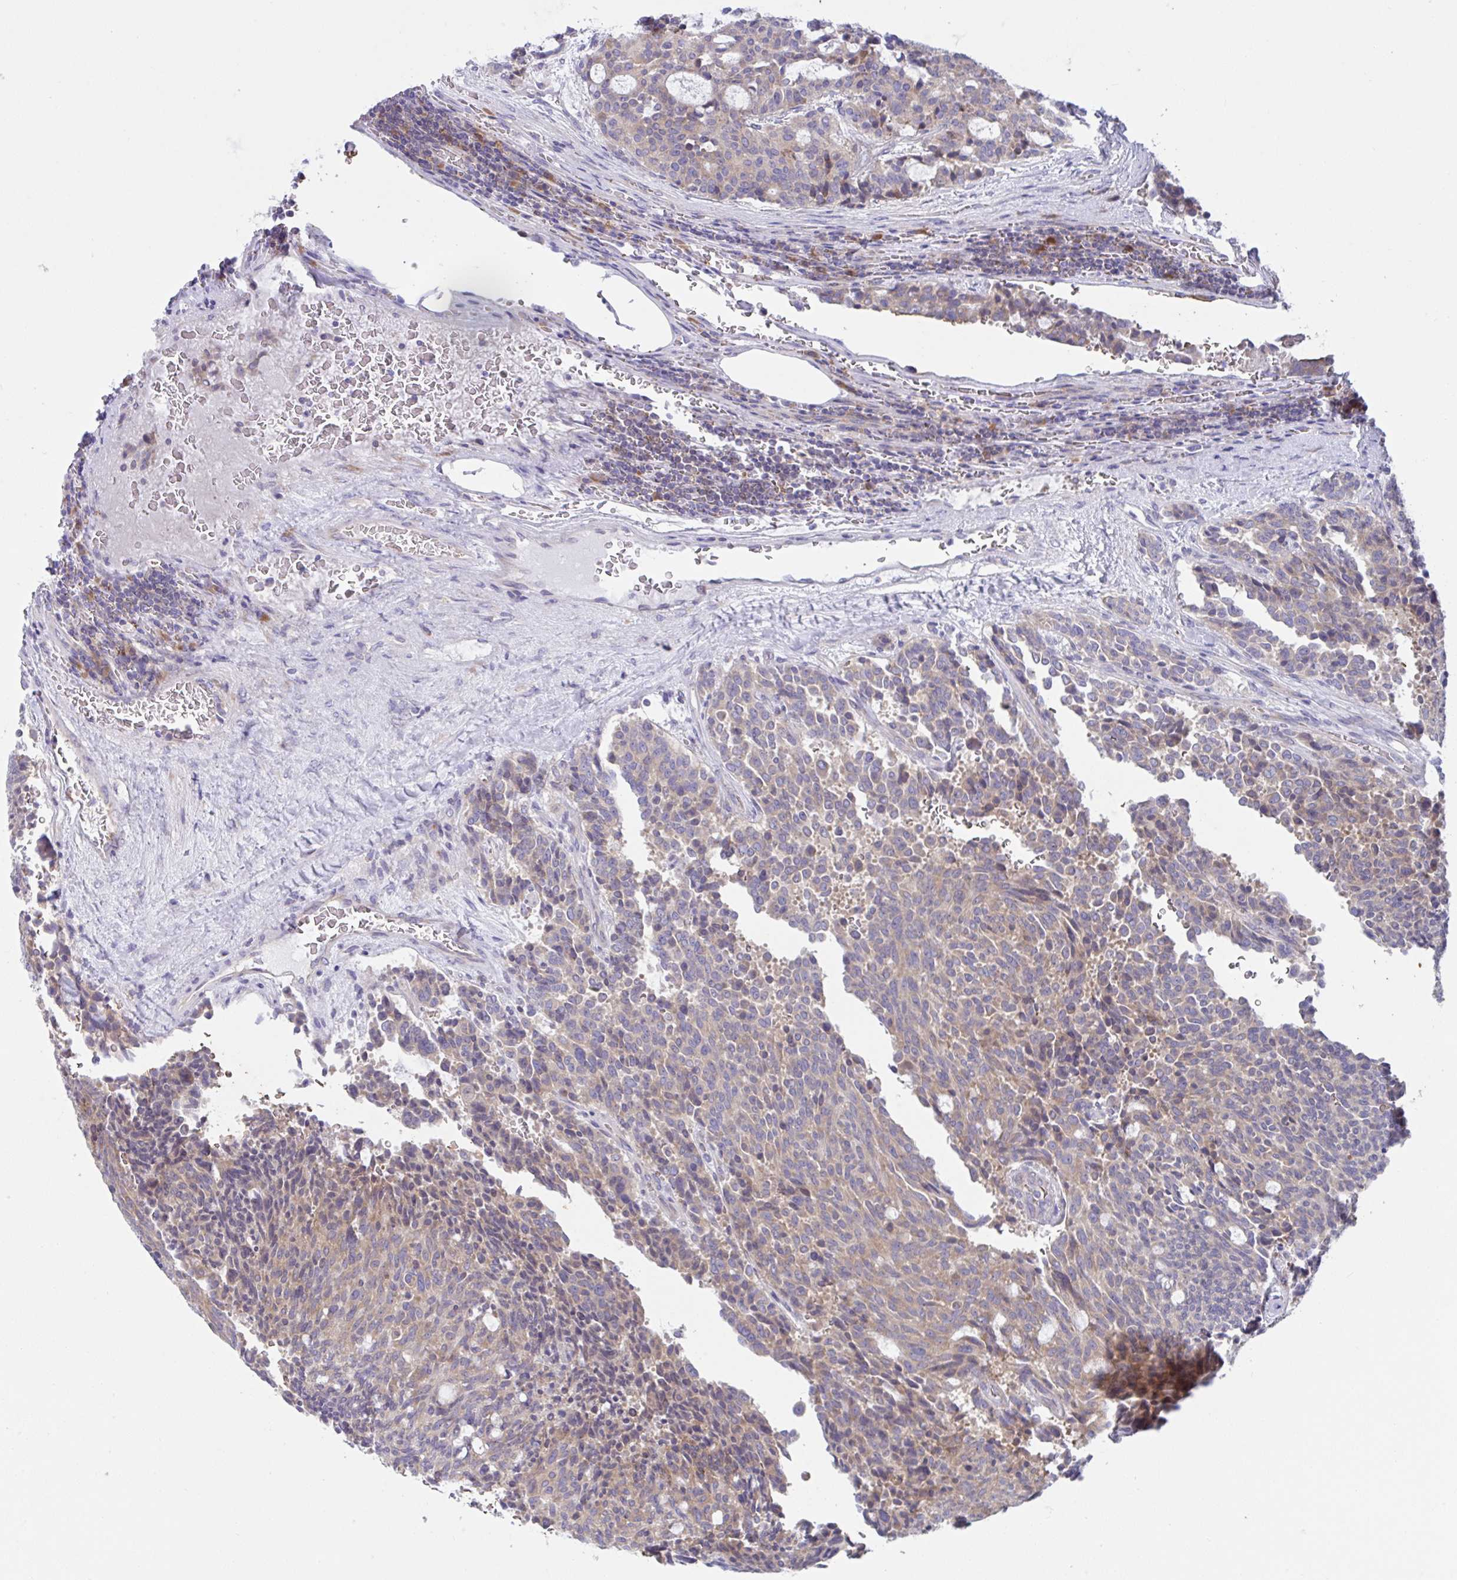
{"staining": {"intensity": "moderate", "quantity": "25%-75%", "location": "cytoplasmic/membranous"}, "tissue": "carcinoid", "cell_type": "Tumor cells", "image_type": "cancer", "snomed": [{"axis": "morphology", "description": "Carcinoid, malignant, NOS"}, {"axis": "topography", "description": "Pancreas"}], "caption": "Carcinoid (malignant) stained for a protein (brown) shows moderate cytoplasmic/membranous positive positivity in approximately 25%-75% of tumor cells.", "gene": "FAU", "patient": {"sex": "female", "age": 54}}